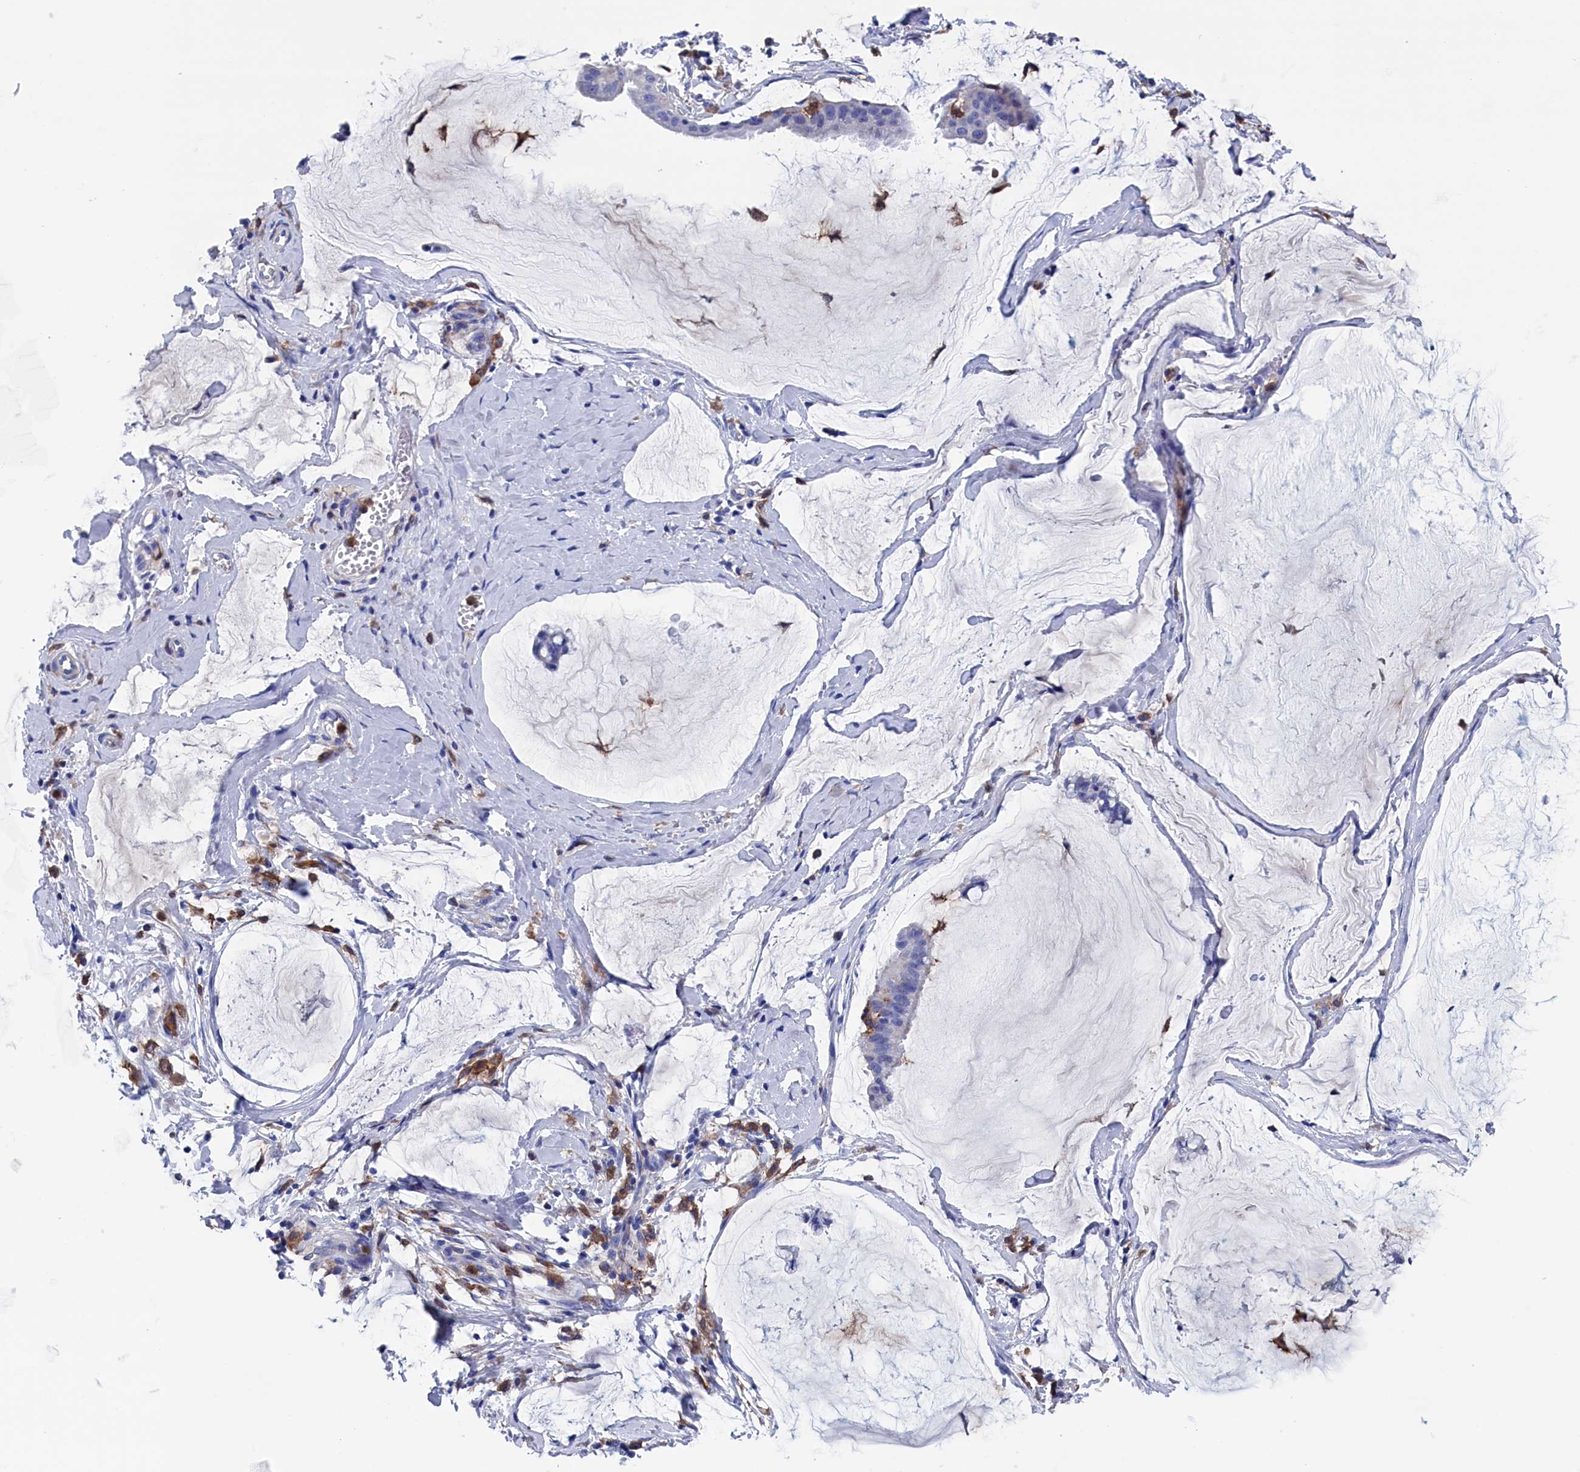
{"staining": {"intensity": "negative", "quantity": "none", "location": "none"}, "tissue": "ovarian cancer", "cell_type": "Tumor cells", "image_type": "cancer", "snomed": [{"axis": "morphology", "description": "Cystadenocarcinoma, mucinous, NOS"}, {"axis": "topography", "description": "Ovary"}], "caption": "High power microscopy histopathology image of an immunohistochemistry histopathology image of ovarian mucinous cystadenocarcinoma, revealing no significant staining in tumor cells.", "gene": "TYROBP", "patient": {"sex": "female", "age": 73}}